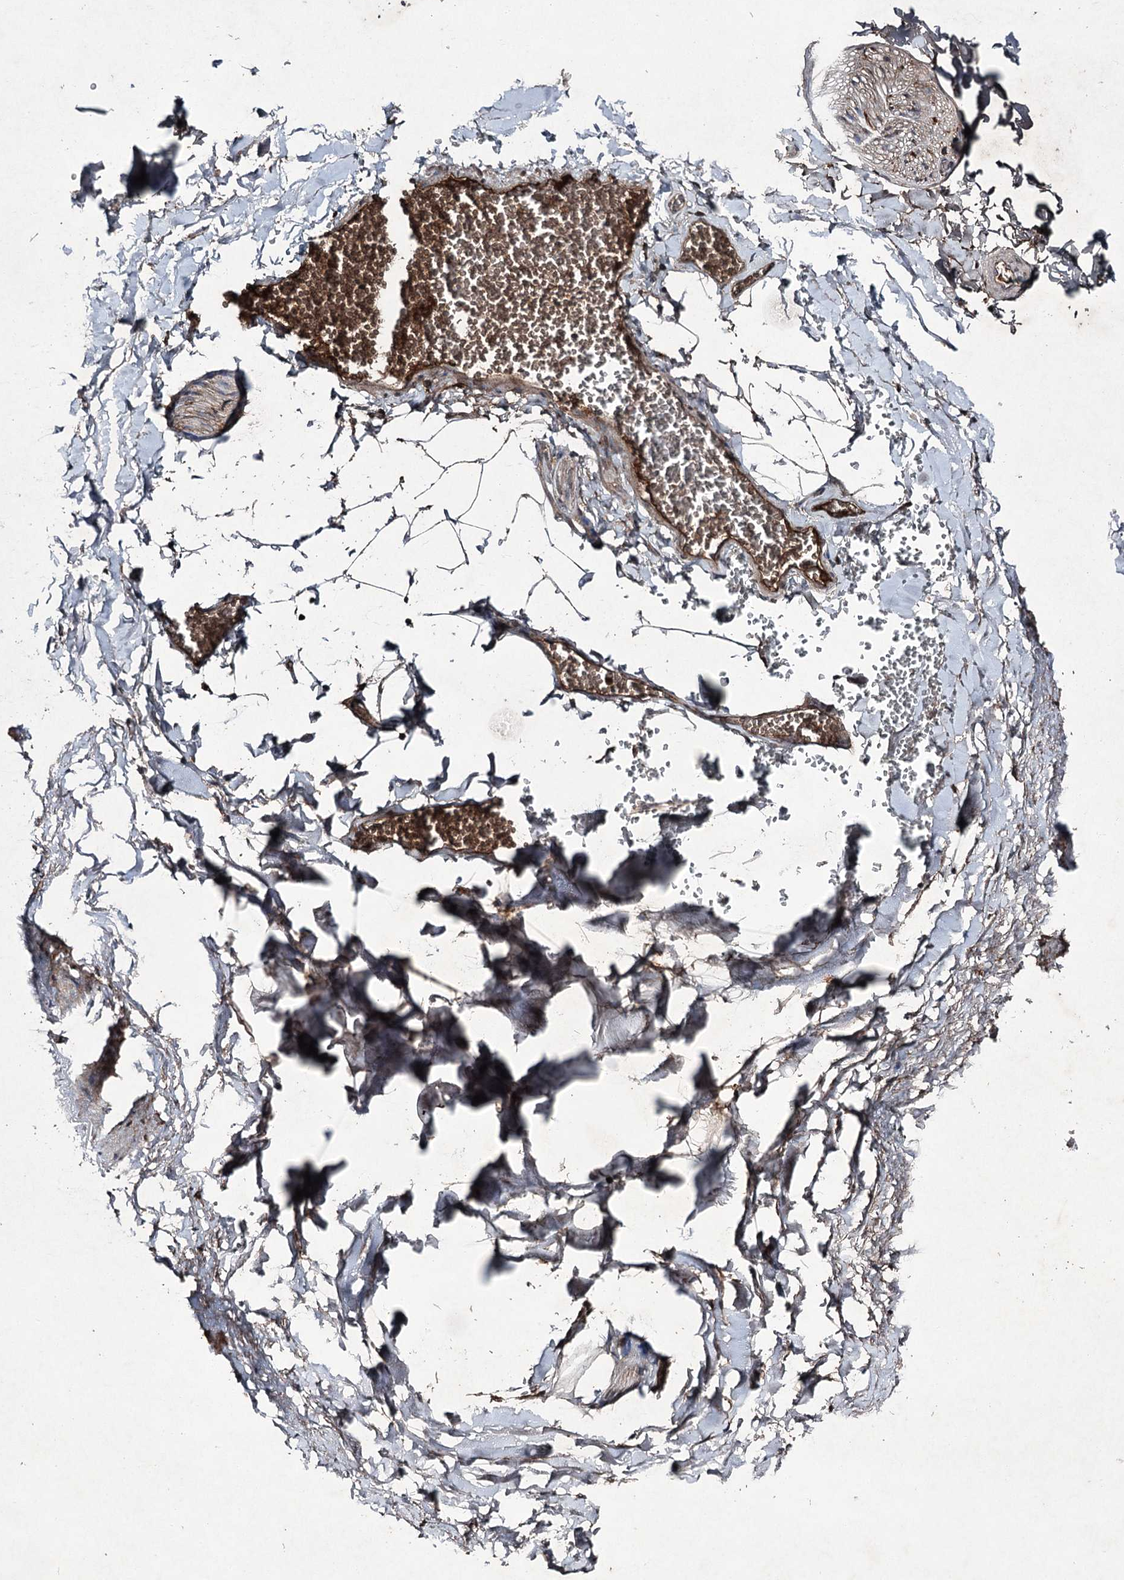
{"staining": {"intensity": "moderate", "quantity": "25%-75%", "location": "cytoplasmic/membranous"}, "tissue": "adipose tissue", "cell_type": "Adipocytes", "image_type": "normal", "snomed": [{"axis": "morphology", "description": "Normal tissue, NOS"}, {"axis": "topography", "description": "Gallbladder"}, {"axis": "topography", "description": "Peripheral nerve tissue"}], "caption": "This image displays benign adipose tissue stained with immunohistochemistry to label a protein in brown. The cytoplasmic/membranous of adipocytes show moderate positivity for the protein. Nuclei are counter-stained blue.", "gene": "PGLYRP2", "patient": {"sex": "male", "age": 38}}